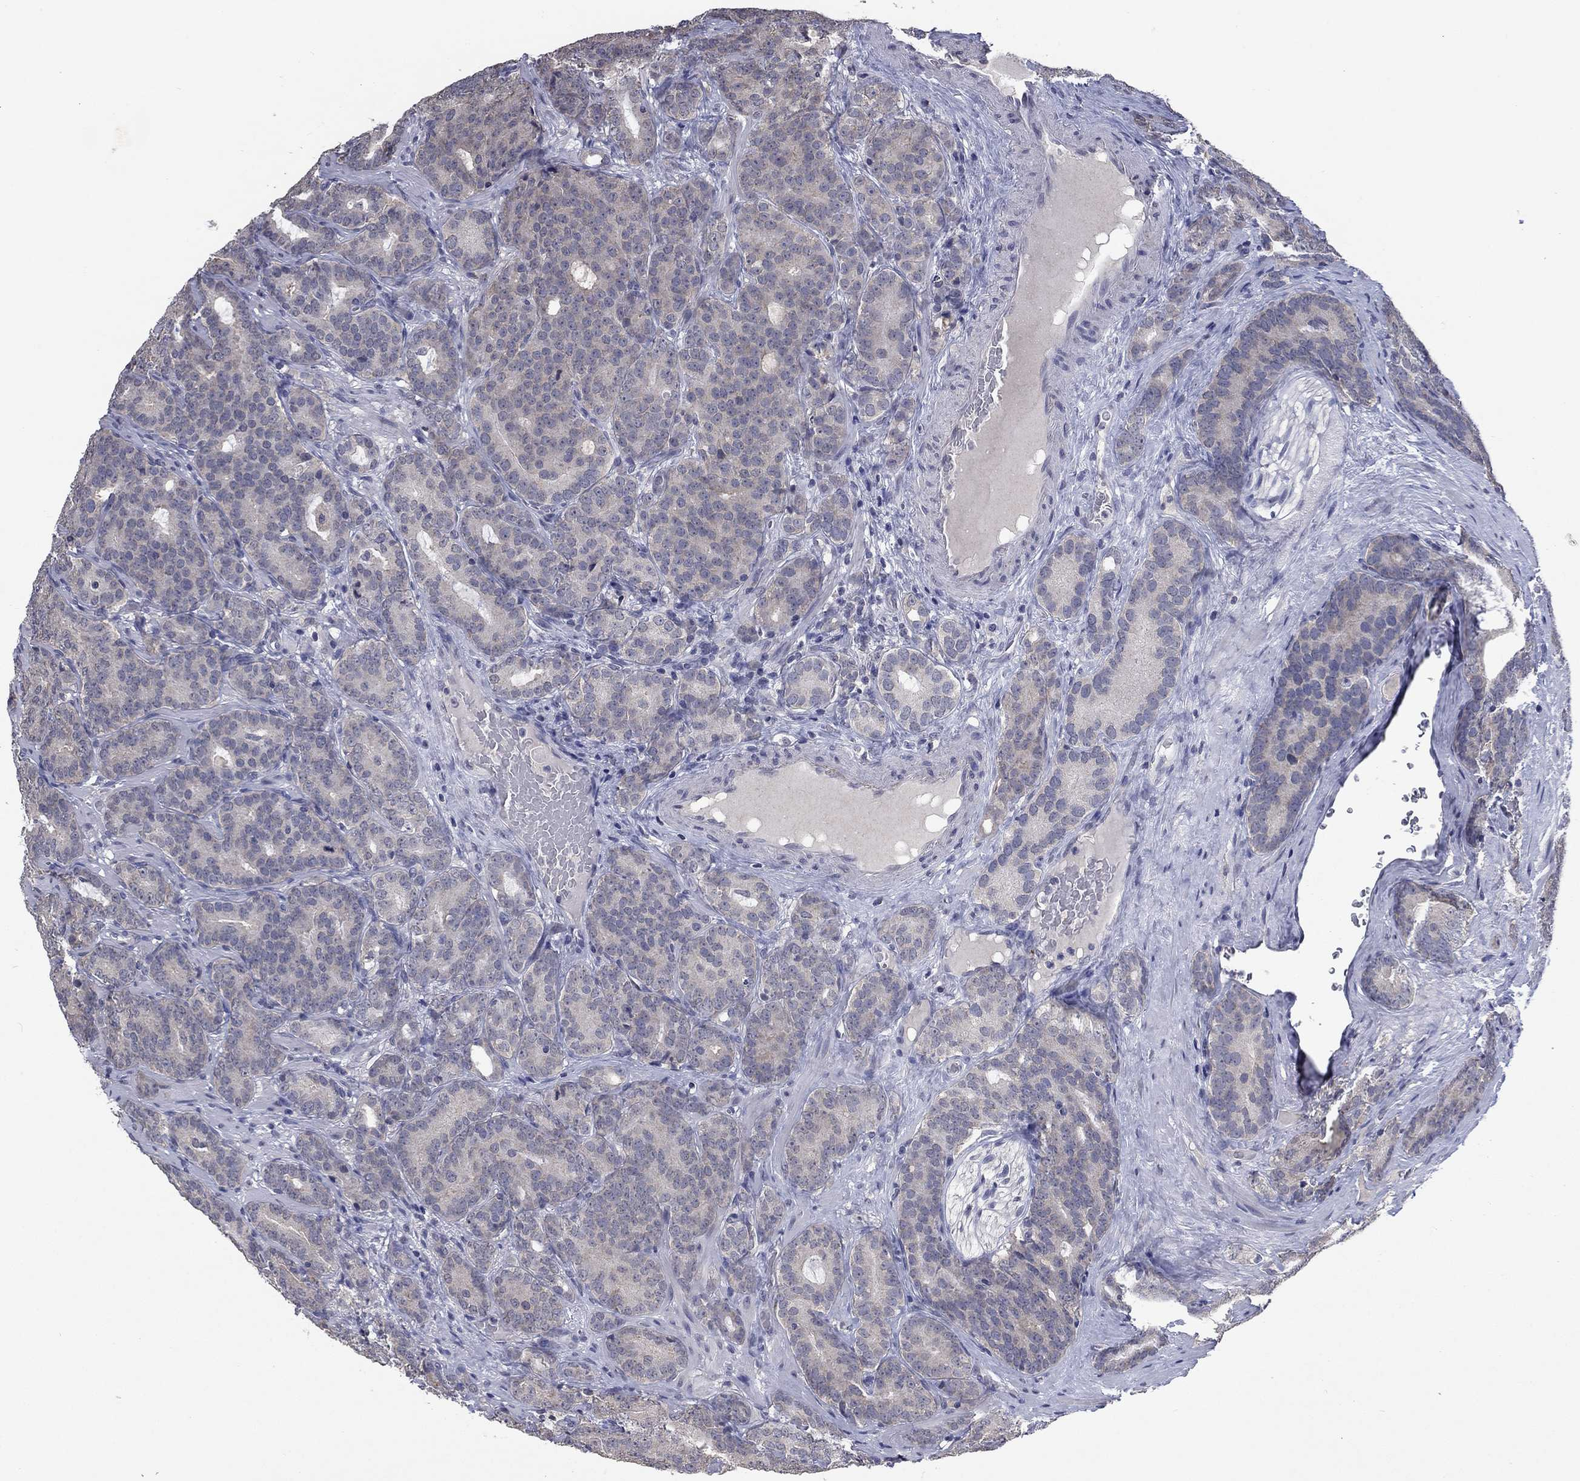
{"staining": {"intensity": "negative", "quantity": "none", "location": "none"}, "tissue": "prostate cancer", "cell_type": "Tumor cells", "image_type": "cancer", "snomed": [{"axis": "morphology", "description": "Adenocarcinoma, NOS"}, {"axis": "topography", "description": "Prostate"}], "caption": "An immunohistochemistry histopathology image of prostate cancer is shown. There is no staining in tumor cells of prostate cancer.", "gene": "SPATA33", "patient": {"sex": "male", "age": 71}}